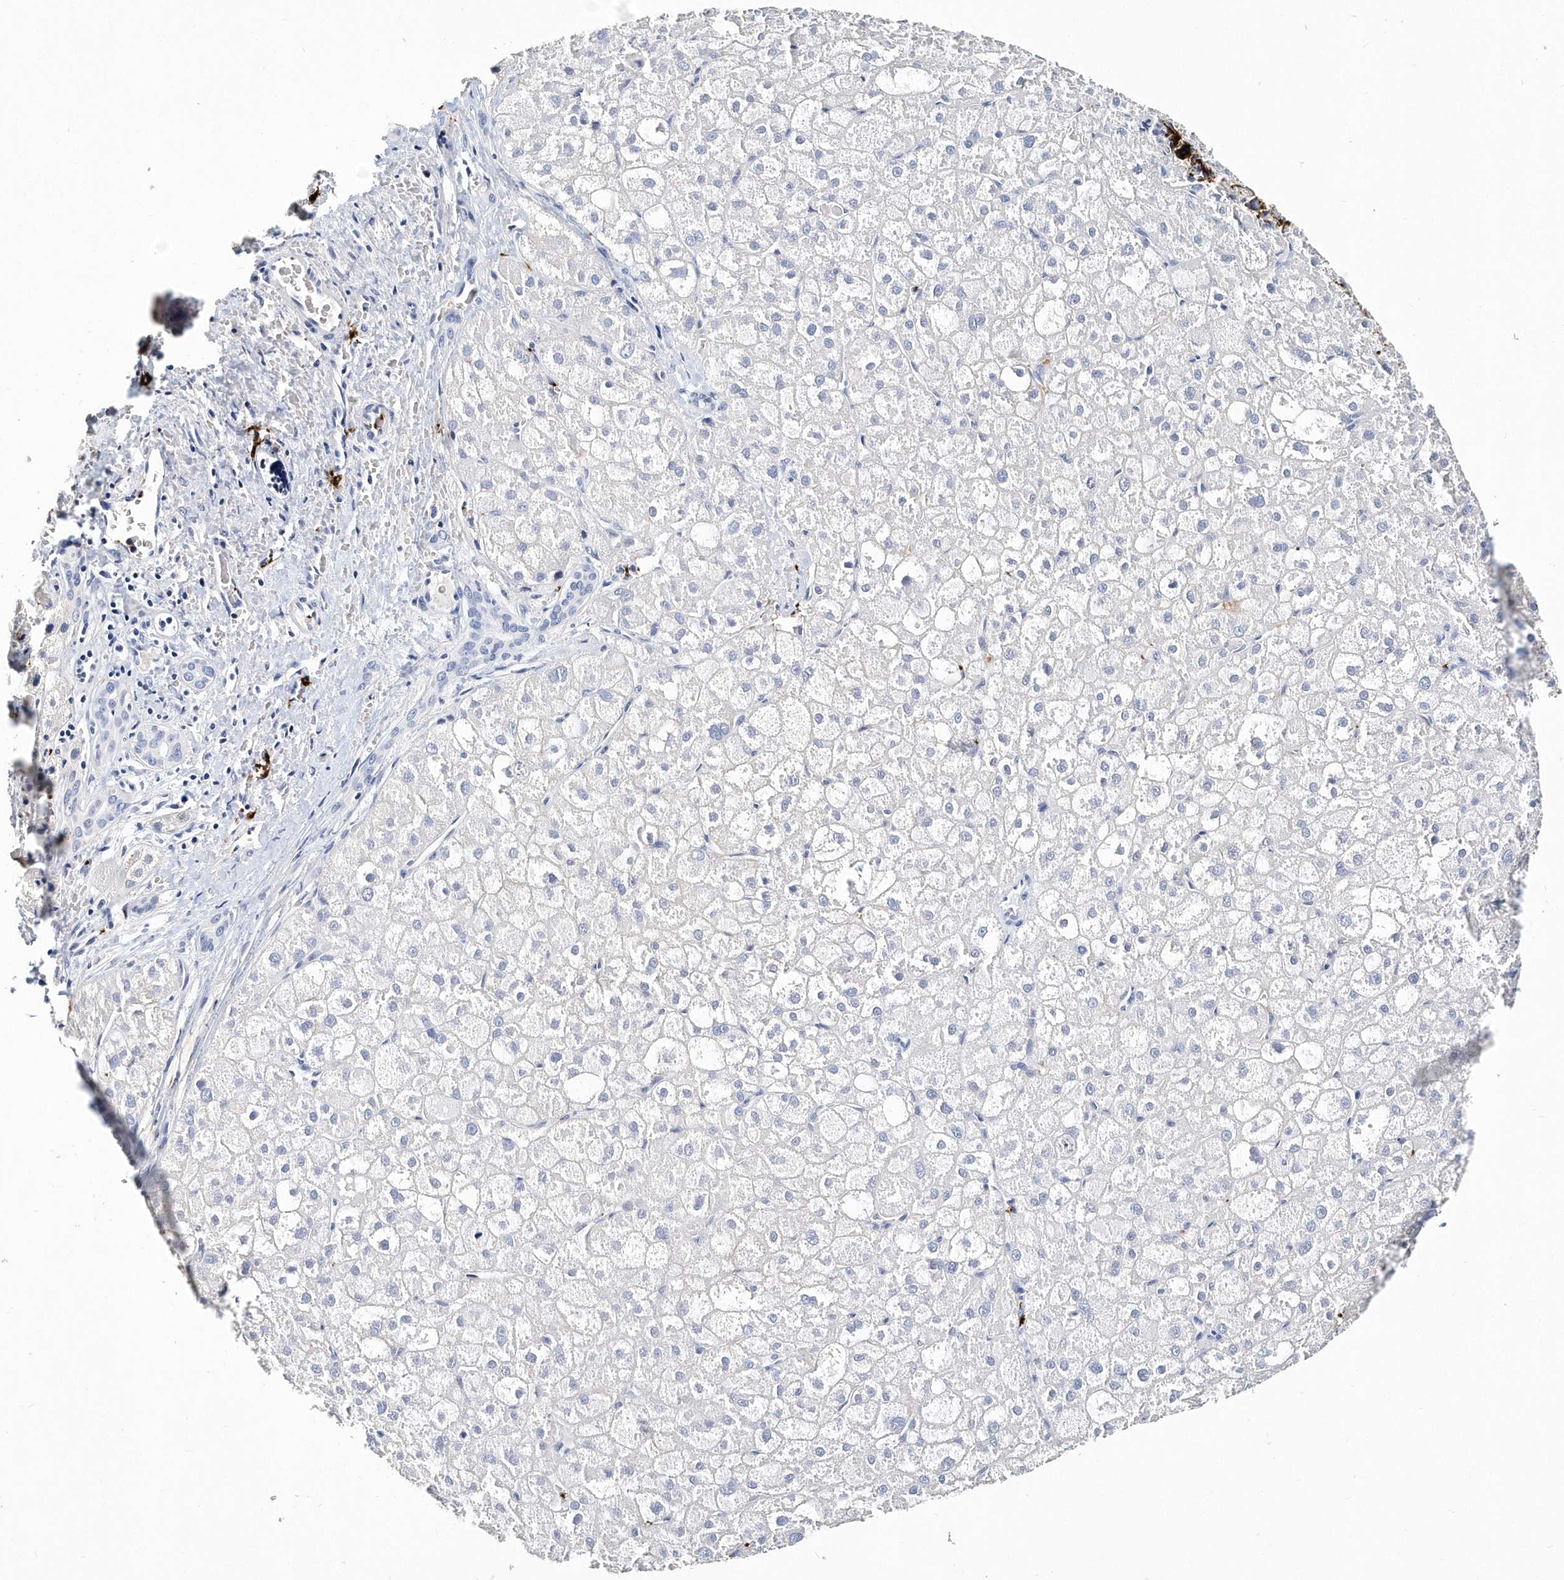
{"staining": {"intensity": "negative", "quantity": "none", "location": "none"}, "tissue": "liver cancer", "cell_type": "Tumor cells", "image_type": "cancer", "snomed": [{"axis": "morphology", "description": "Carcinoma, Hepatocellular, NOS"}, {"axis": "topography", "description": "Liver"}], "caption": "Immunohistochemistry (IHC) photomicrograph of liver hepatocellular carcinoma stained for a protein (brown), which exhibits no expression in tumor cells.", "gene": "ITGA2B", "patient": {"sex": "male", "age": 57}}